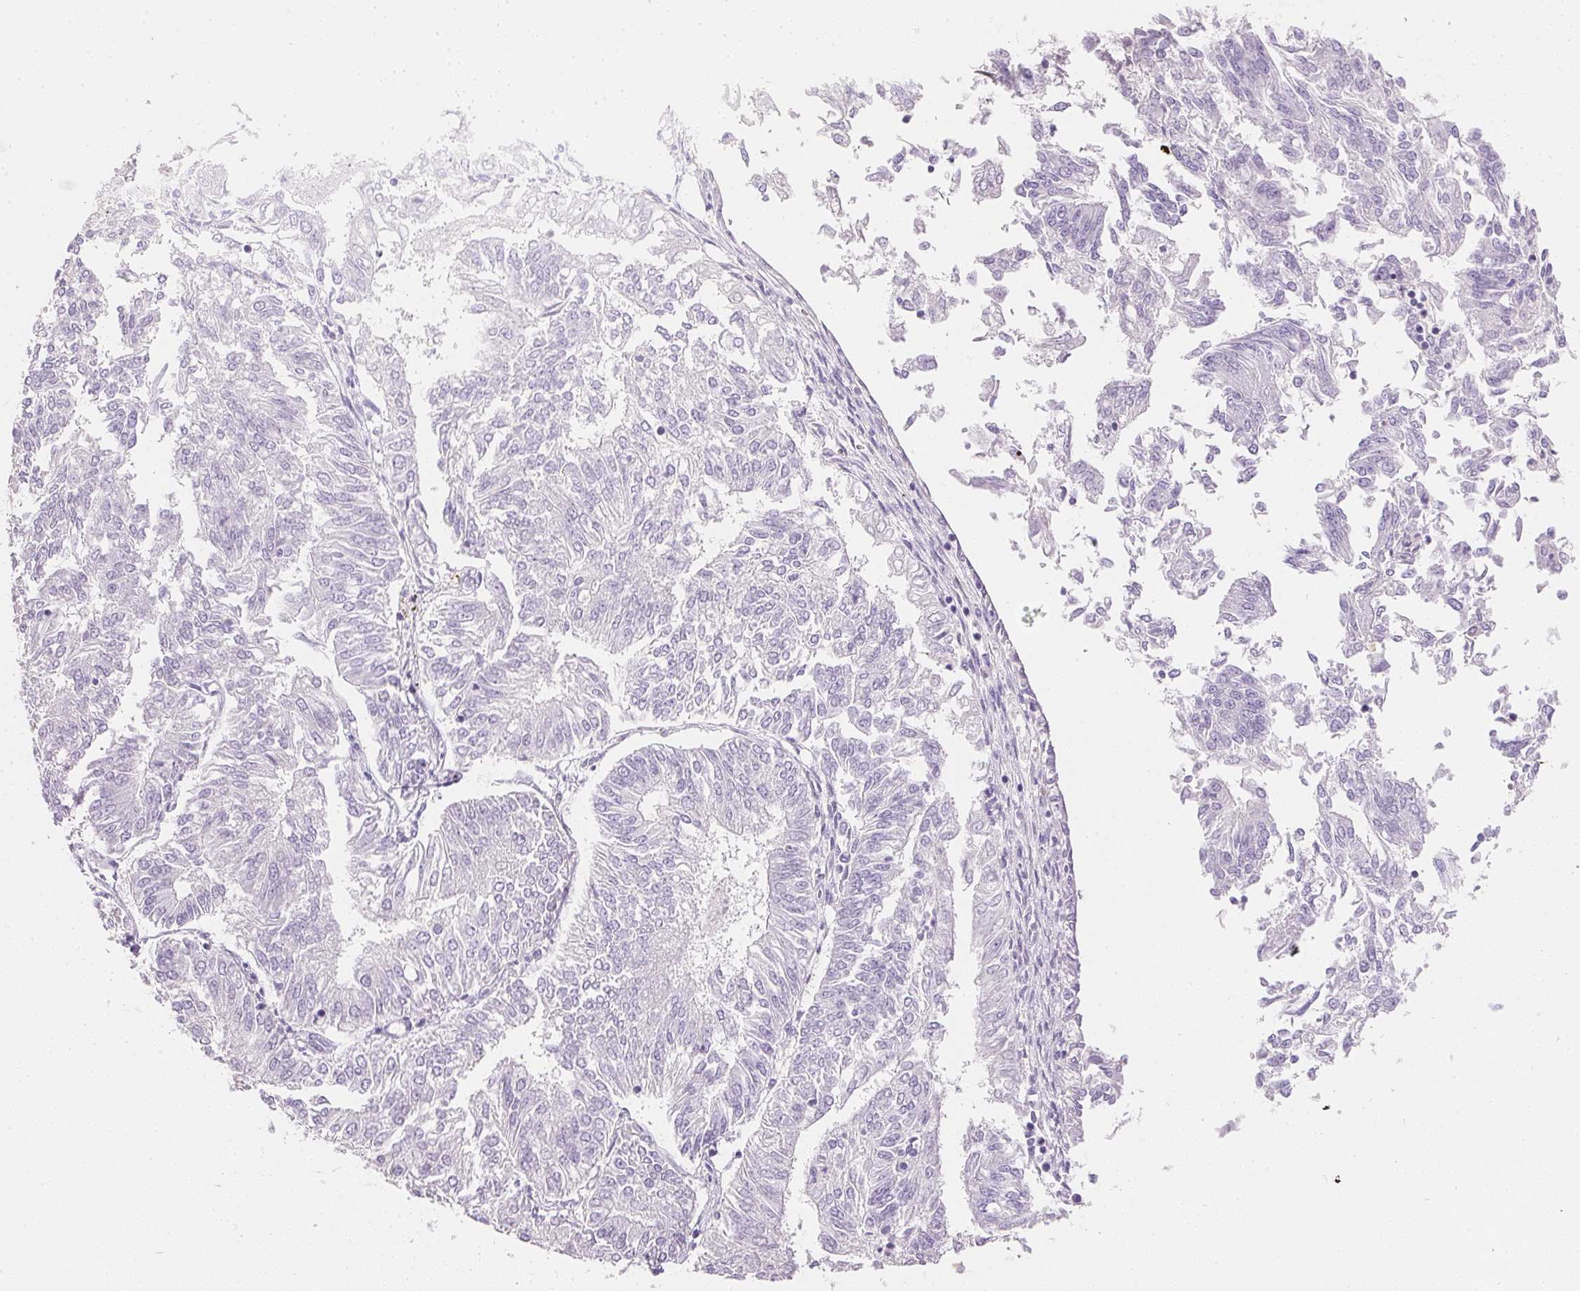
{"staining": {"intensity": "negative", "quantity": "none", "location": "none"}, "tissue": "endometrial cancer", "cell_type": "Tumor cells", "image_type": "cancer", "snomed": [{"axis": "morphology", "description": "Adenocarcinoma, NOS"}, {"axis": "topography", "description": "Endometrium"}], "caption": "Immunohistochemical staining of human adenocarcinoma (endometrial) demonstrates no significant expression in tumor cells.", "gene": "KCNE2", "patient": {"sex": "female", "age": 58}}